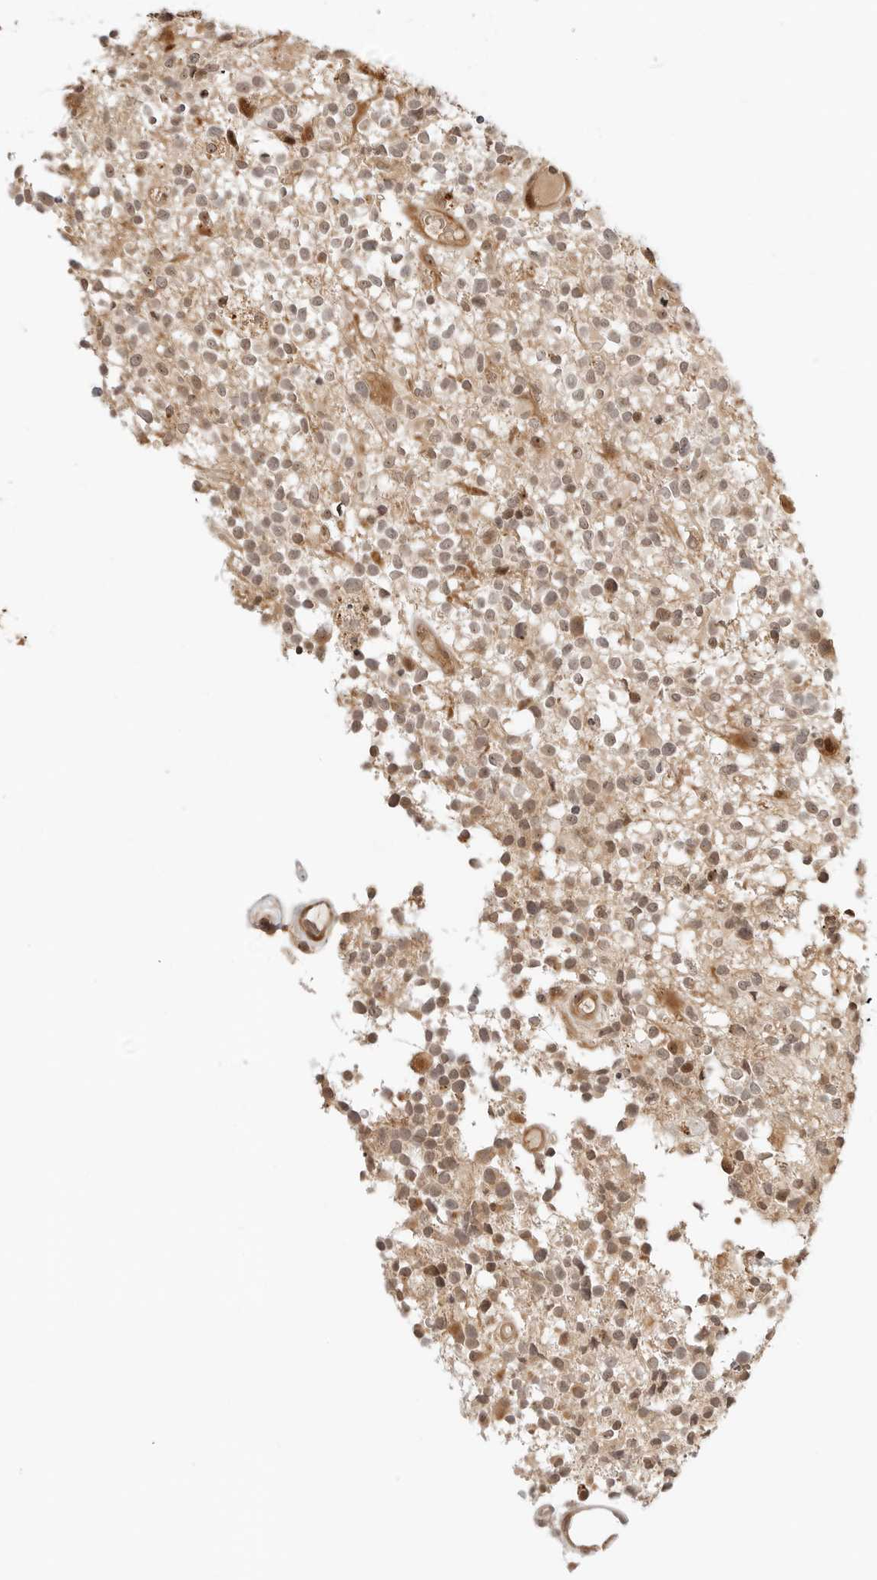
{"staining": {"intensity": "moderate", "quantity": ">75%", "location": "cytoplasmic/membranous,nuclear"}, "tissue": "glioma", "cell_type": "Tumor cells", "image_type": "cancer", "snomed": [{"axis": "morphology", "description": "Glioma, malignant, High grade"}, {"axis": "morphology", "description": "Glioblastoma, NOS"}, {"axis": "topography", "description": "Brain"}], "caption": "A brown stain shows moderate cytoplasmic/membranous and nuclear positivity of a protein in human malignant glioma (high-grade) tumor cells.", "gene": "GEM", "patient": {"sex": "male", "age": 60}}